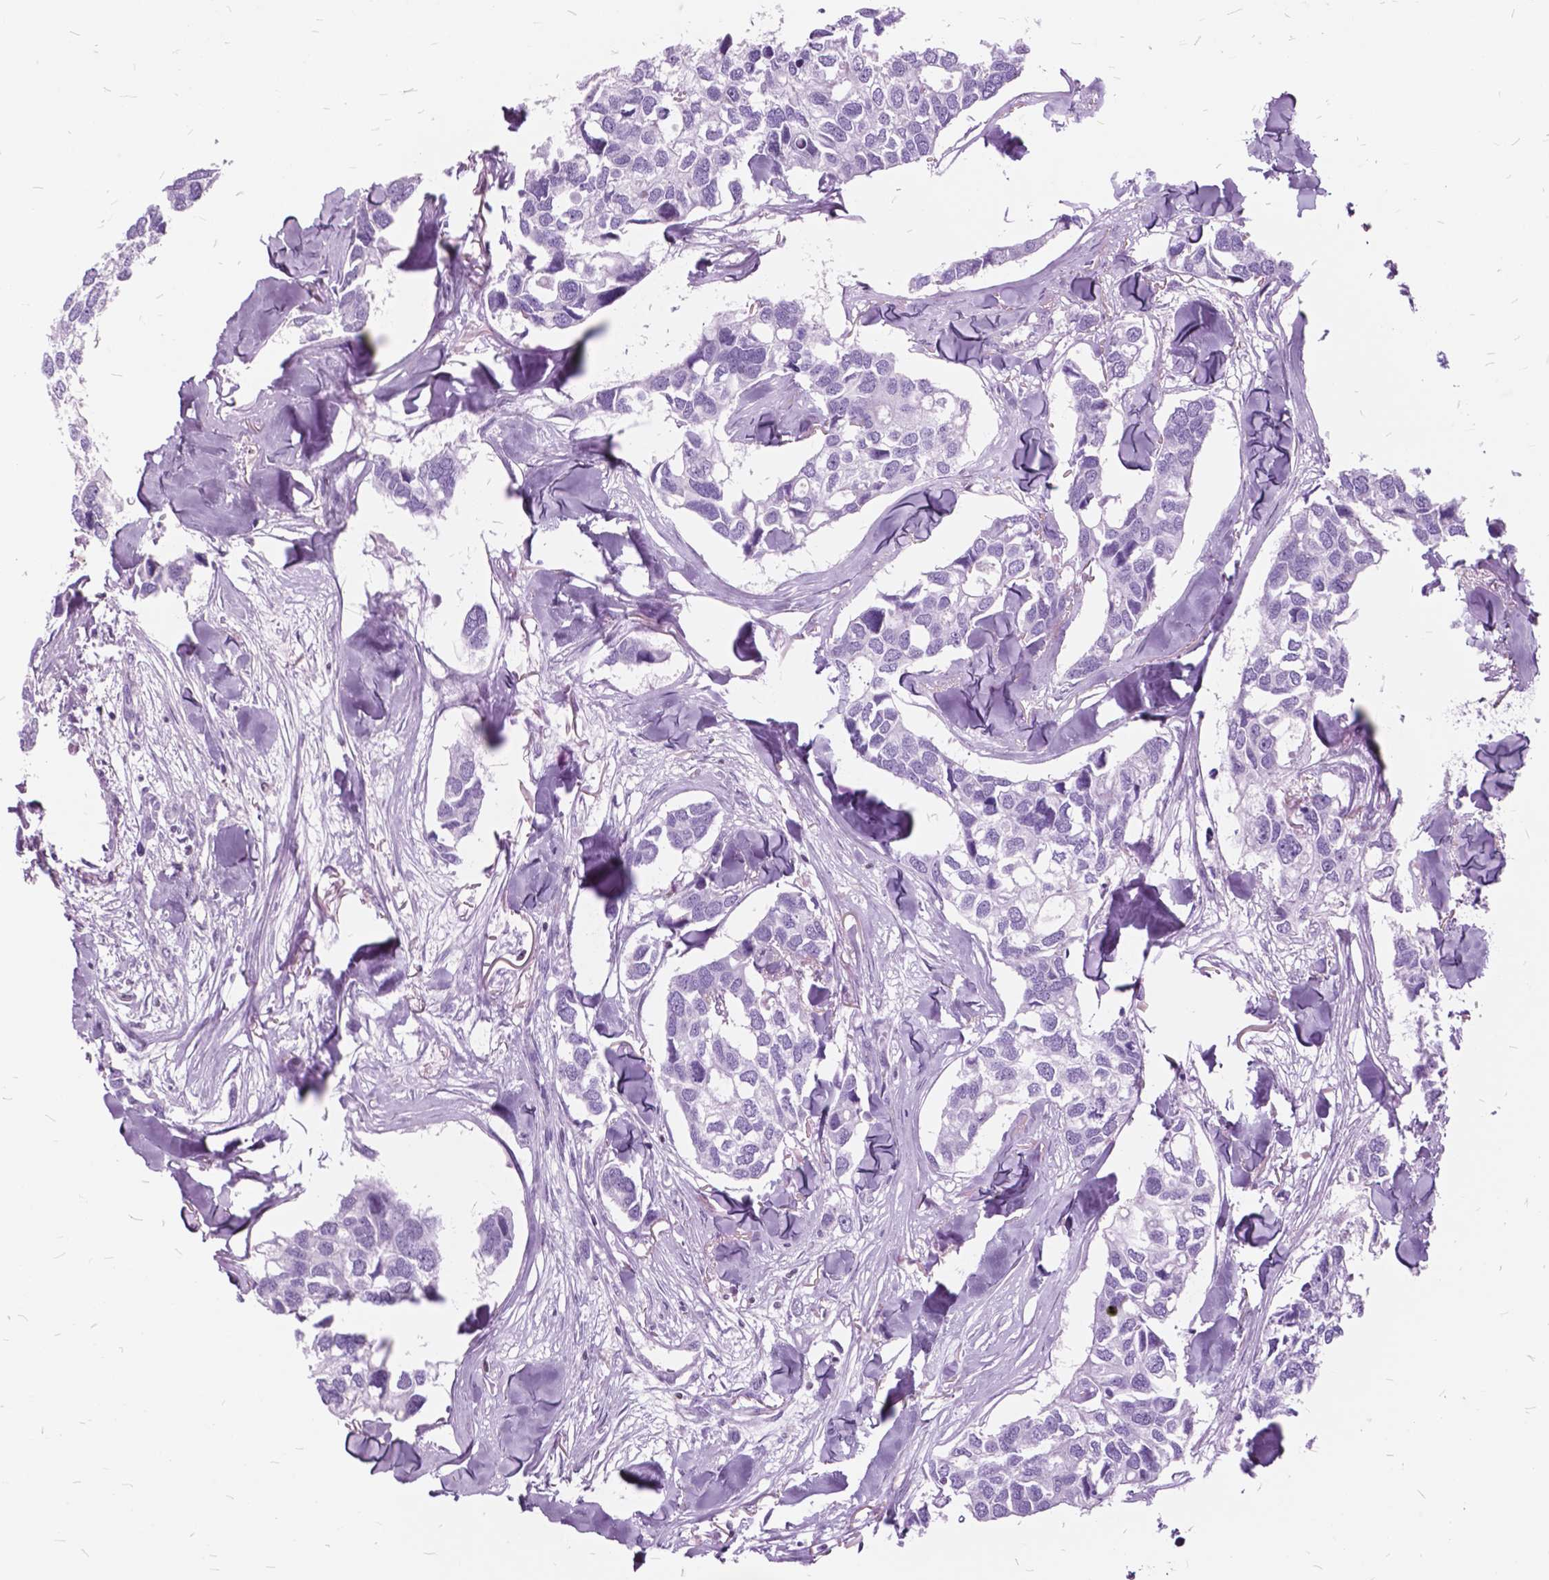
{"staining": {"intensity": "negative", "quantity": "none", "location": "none"}, "tissue": "breast cancer", "cell_type": "Tumor cells", "image_type": "cancer", "snomed": [{"axis": "morphology", "description": "Duct carcinoma"}, {"axis": "topography", "description": "Breast"}], "caption": "Immunohistochemistry (IHC) micrograph of neoplastic tissue: intraductal carcinoma (breast) stained with DAB exhibits no significant protein expression in tumor cells. (Immunohistochemistry, brightfield microscopy, high magnification).", "gene": "SP140", "patient": {"sex": "female", "age": 83}}